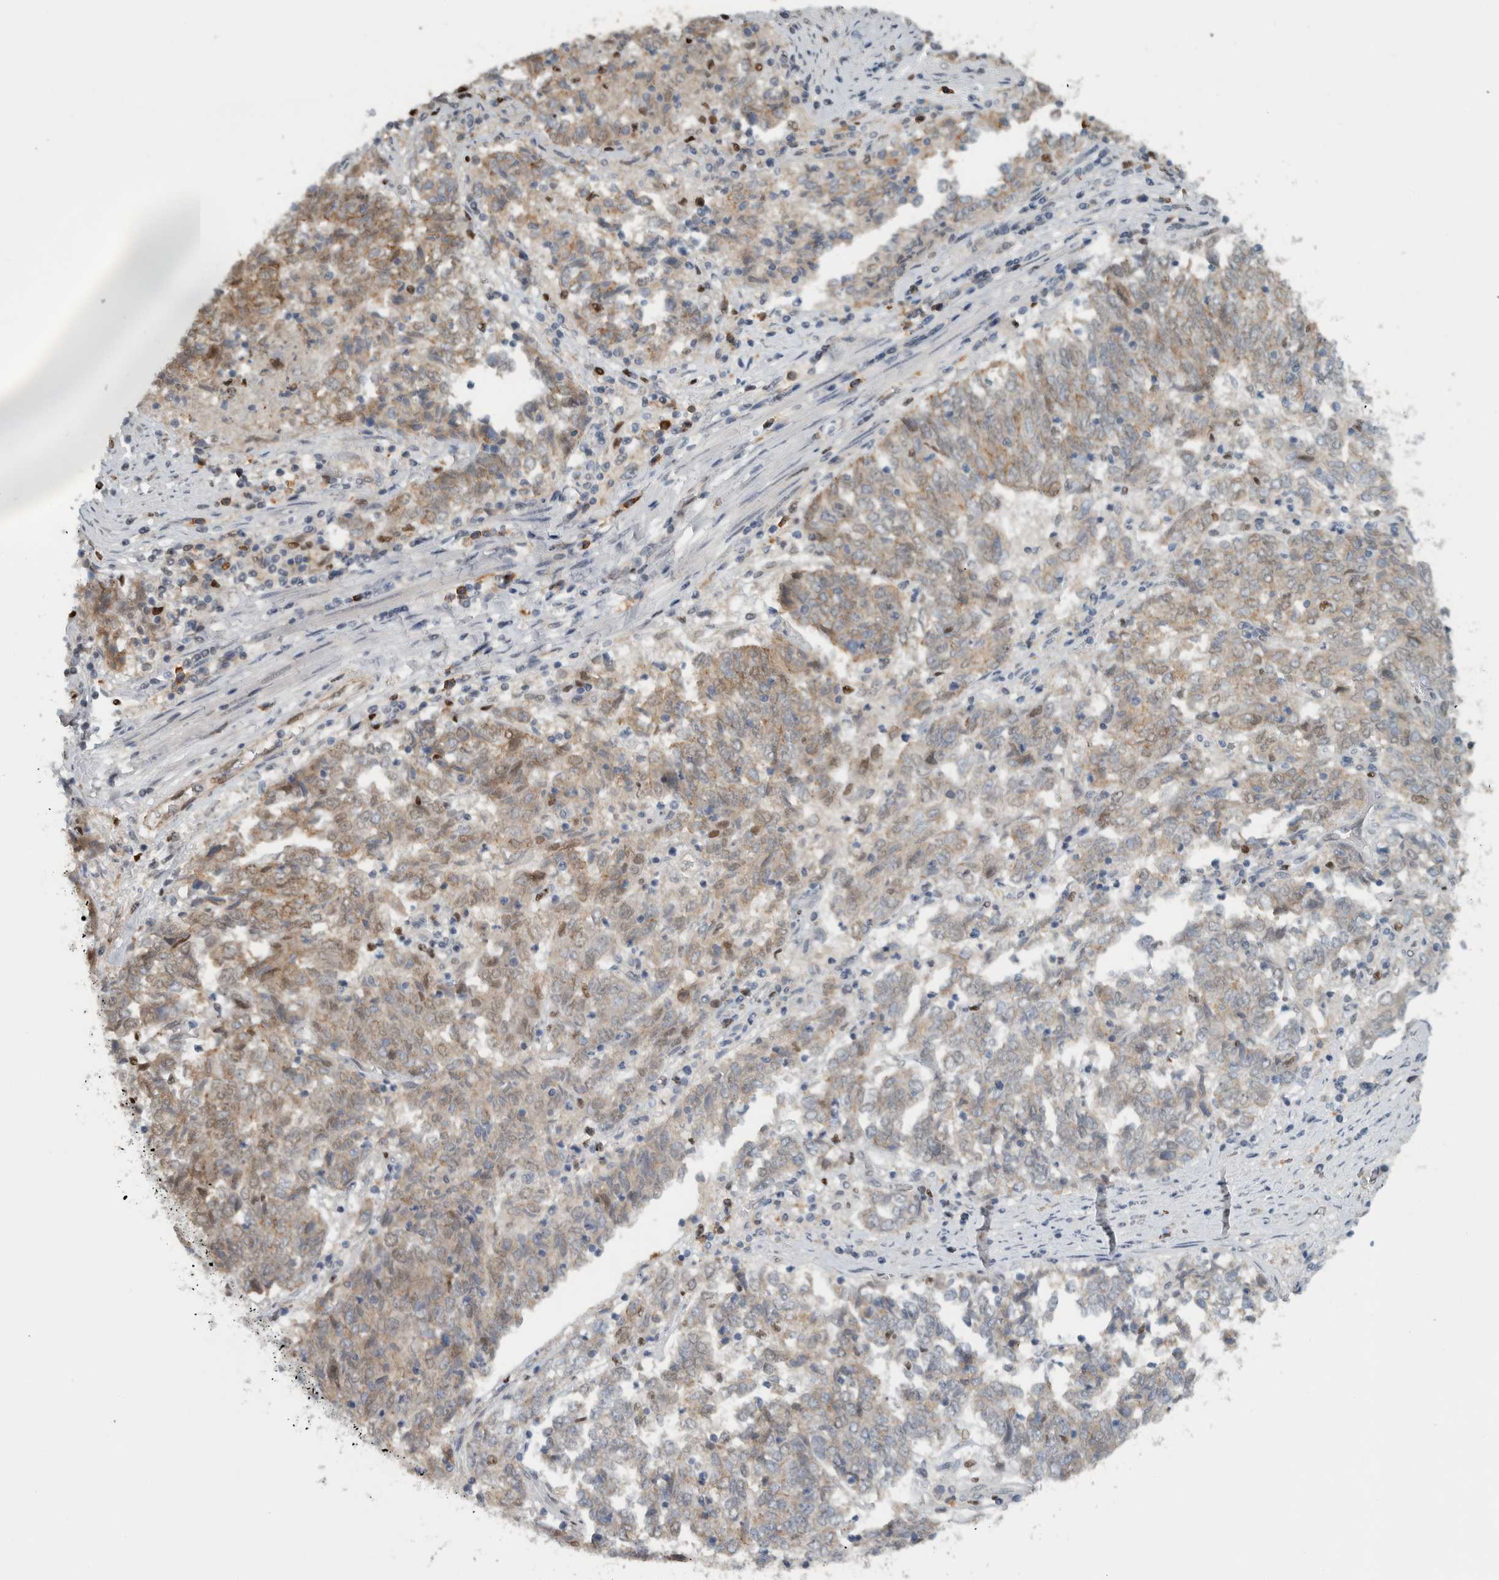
{"staining": {"intensity": "weak", "quantity": ">75%", "location": "cytoplasmic/membranous"}, "tissue": "endometrial cancer", "cell_type": "Tumor cells", "image_type": "cancer", "snomed": [{"axis": "morphology", "description": "Adenocarcinoma, NOS"}, {"axis": "topography", "description": "Endometrium"}], "caption": "High-power microscopy captured an IHC image of endometrial cancer, revealing weak cytoplasmic/membranous expression in approximately >75% of tumor cells.", "gene": "ADPRM", "patient": {"sex": "female", "age": 80}}